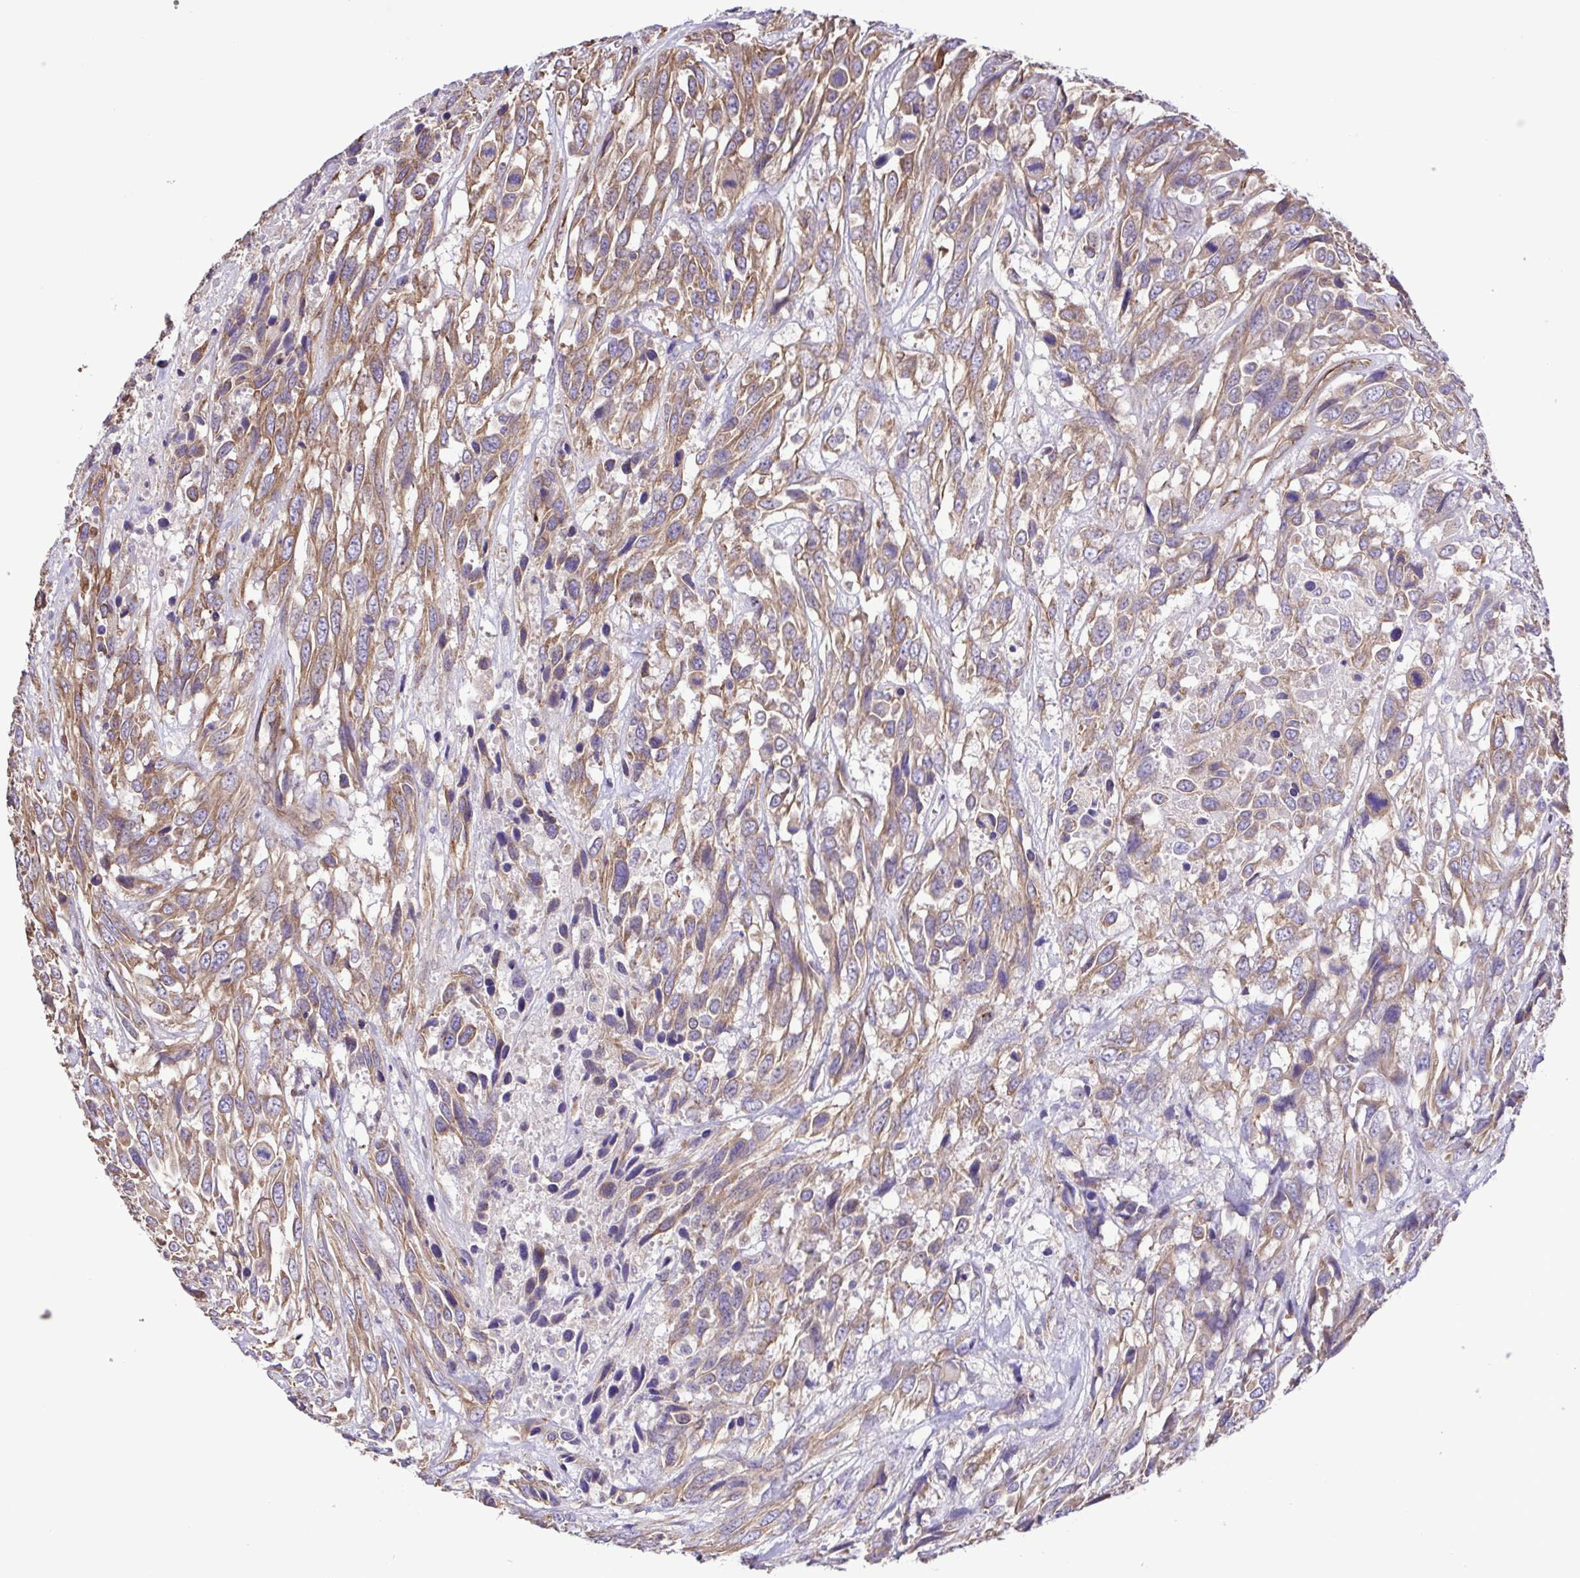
{"staining": {"intensity": "moderate", "quantity": ">75%", "location": "cytoplasmic/membranous"}, "tissue": "urothelial cancer", "cell_type": "Tumor cells", "image_type": "cancer", "snomed": [{"axis": "morphology", "description": "Urothelial carcinoma, High grade"}, {"axis": "topography", "description": "Urinary bladder"}], "caption": "IHC image of neoplastic tissue: high-grade urothelial carcinoma stained using immunohistochemistry exhibits medium levels of moderate protein expression localized specifically in the cytoplasmic/membranous of tumor cells, appearing as a cytoplasmic/membranous brown color.", "gene": "FLT1", "patient": {"sex": "female", "age": 70}}